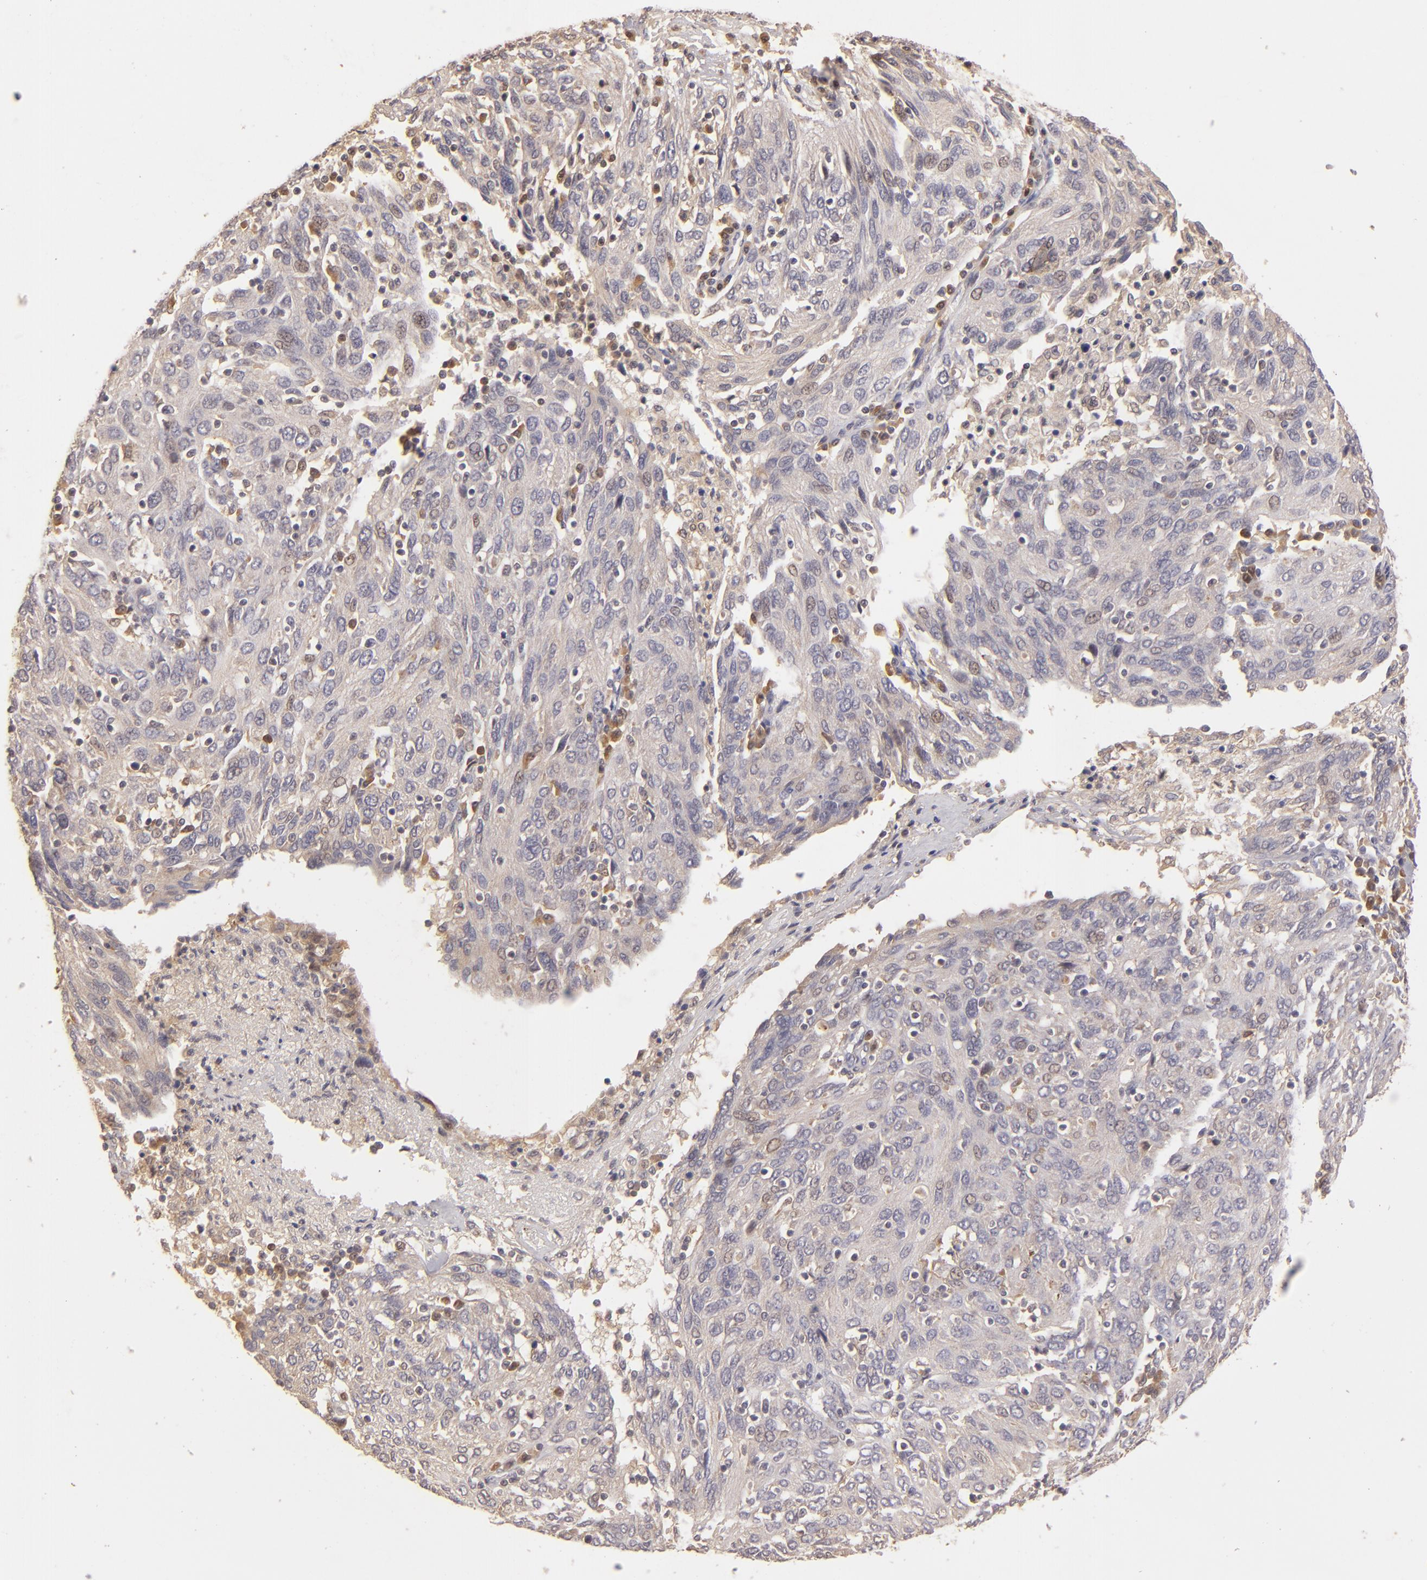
{"staining": {"intensity": "weak", "quantity": ">75%", "location": "cytoplasmic/membranous"}, "tissue": "ovarian cancer", "cell_type": "Tumor cells", "image_type": "cancer", "snomed": [{"axis": "morphology", "description": "Carcinoma, endometroid"}, {"axis": "topography", "description": "Ovary"}], "caption": "There is low levels of weak cytoplasmic/membranous staining in tumor cells of endometroid carcinoma (ovarian), as demonstrated by immunohistochemical staining (brown color).", "gene": "PRKCD", "patient": {"sex": "female", "age": 50}}